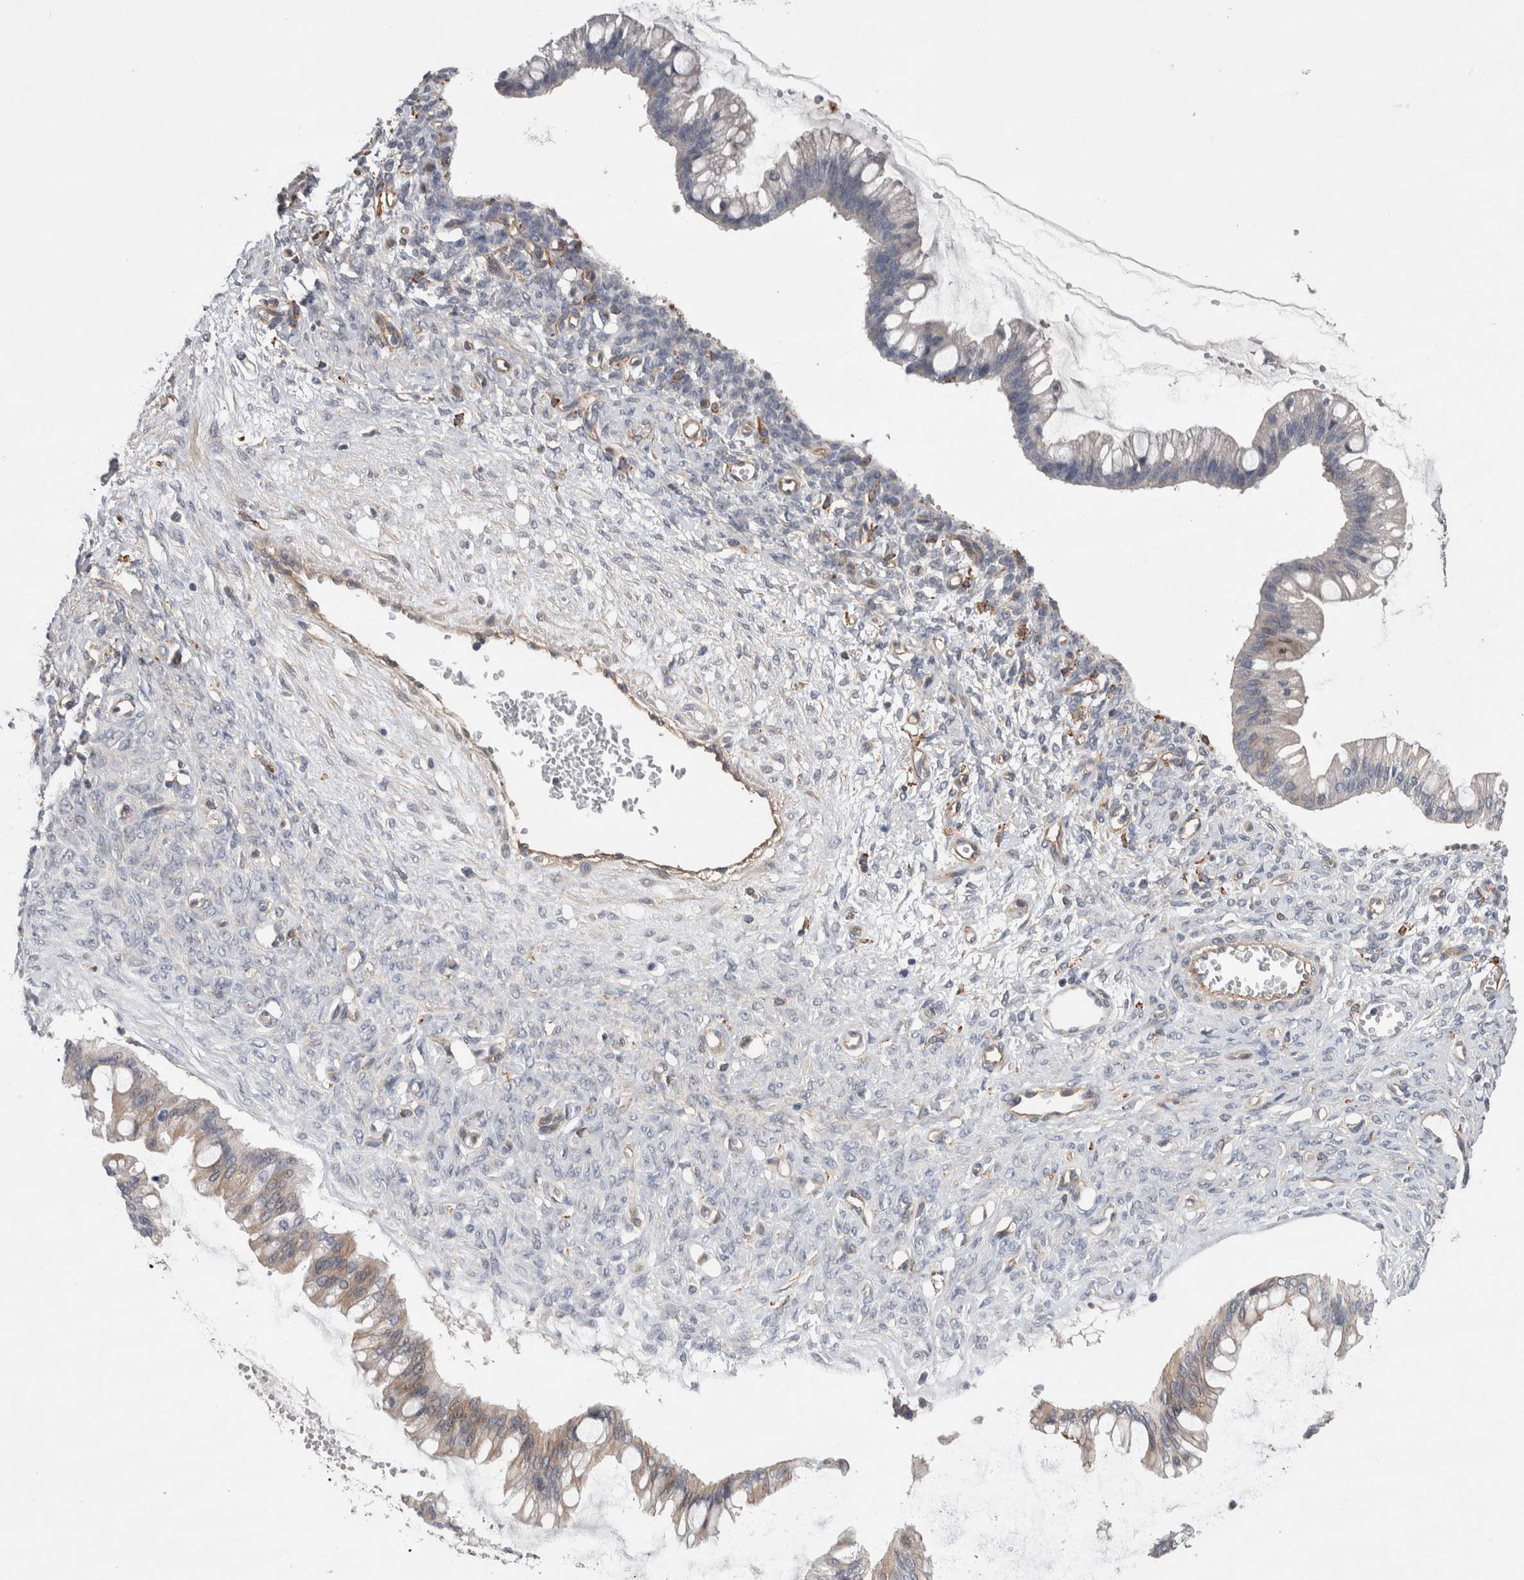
{"staining": {"intensity": "weak", "quantity": "<25%", "location": "cytoplasmic/membranous"}, "tissue": "ovarian cancer", "cell_type": "Tumor cells", "image_type": "cancer", "snomed": [{"axis": "morphology", "description": "Cystadenocarcinoma, mucinous, NOS"}, {"axis": "topography", "description": "Ovary"}], "caption": "High power microscopy micrograph of an IHC histopathology image of ovarian cancer, revealing no significant expression in tumor cells.", "gene": "GCNA", "patient": {"sex": "female", "age": 73}}